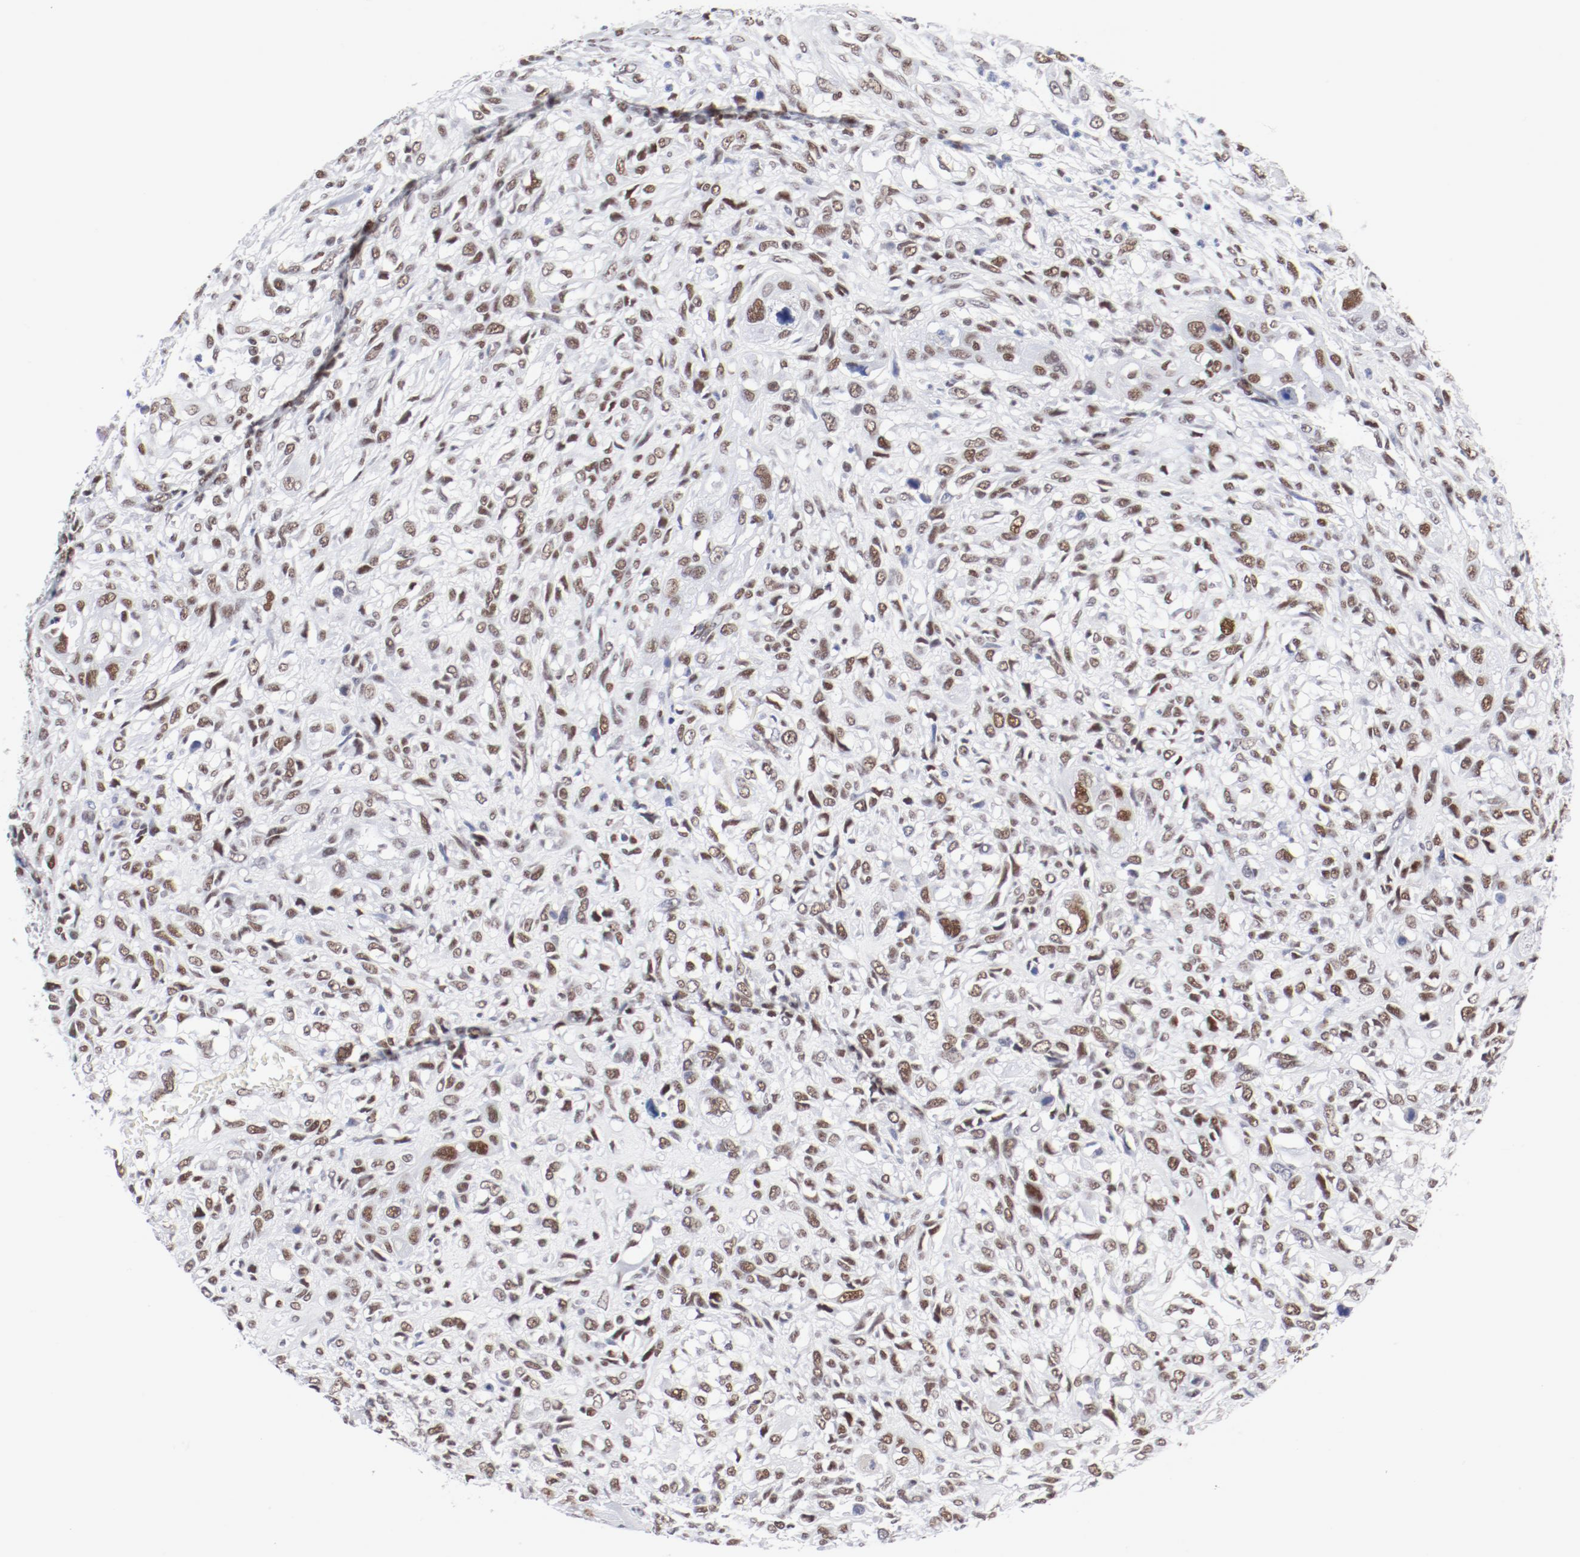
{"staining": {"intensity": "moderate", "quantity": ">75%", "location": "nuclear"}, "tissue": "head and neck cancer", "cell_type": "Tumor cells", "image_type": "cancer", "snomed": [{"axis": "morphology", "description": "Neoplasm, malignant, NOS"}, {"axis": "topography", "description": "Salivary gland"}, {"axis": "topography", "description": "Head-Neck"}], "caption": "About >75% of tumor cells in human head and neck neoplasm (malignant) demonstrate moderate nuclear protein expression as visualized by brown immunohistochemical staining.", "gene": "ATF2", "patient": {"sex": "male", "age": 43}}